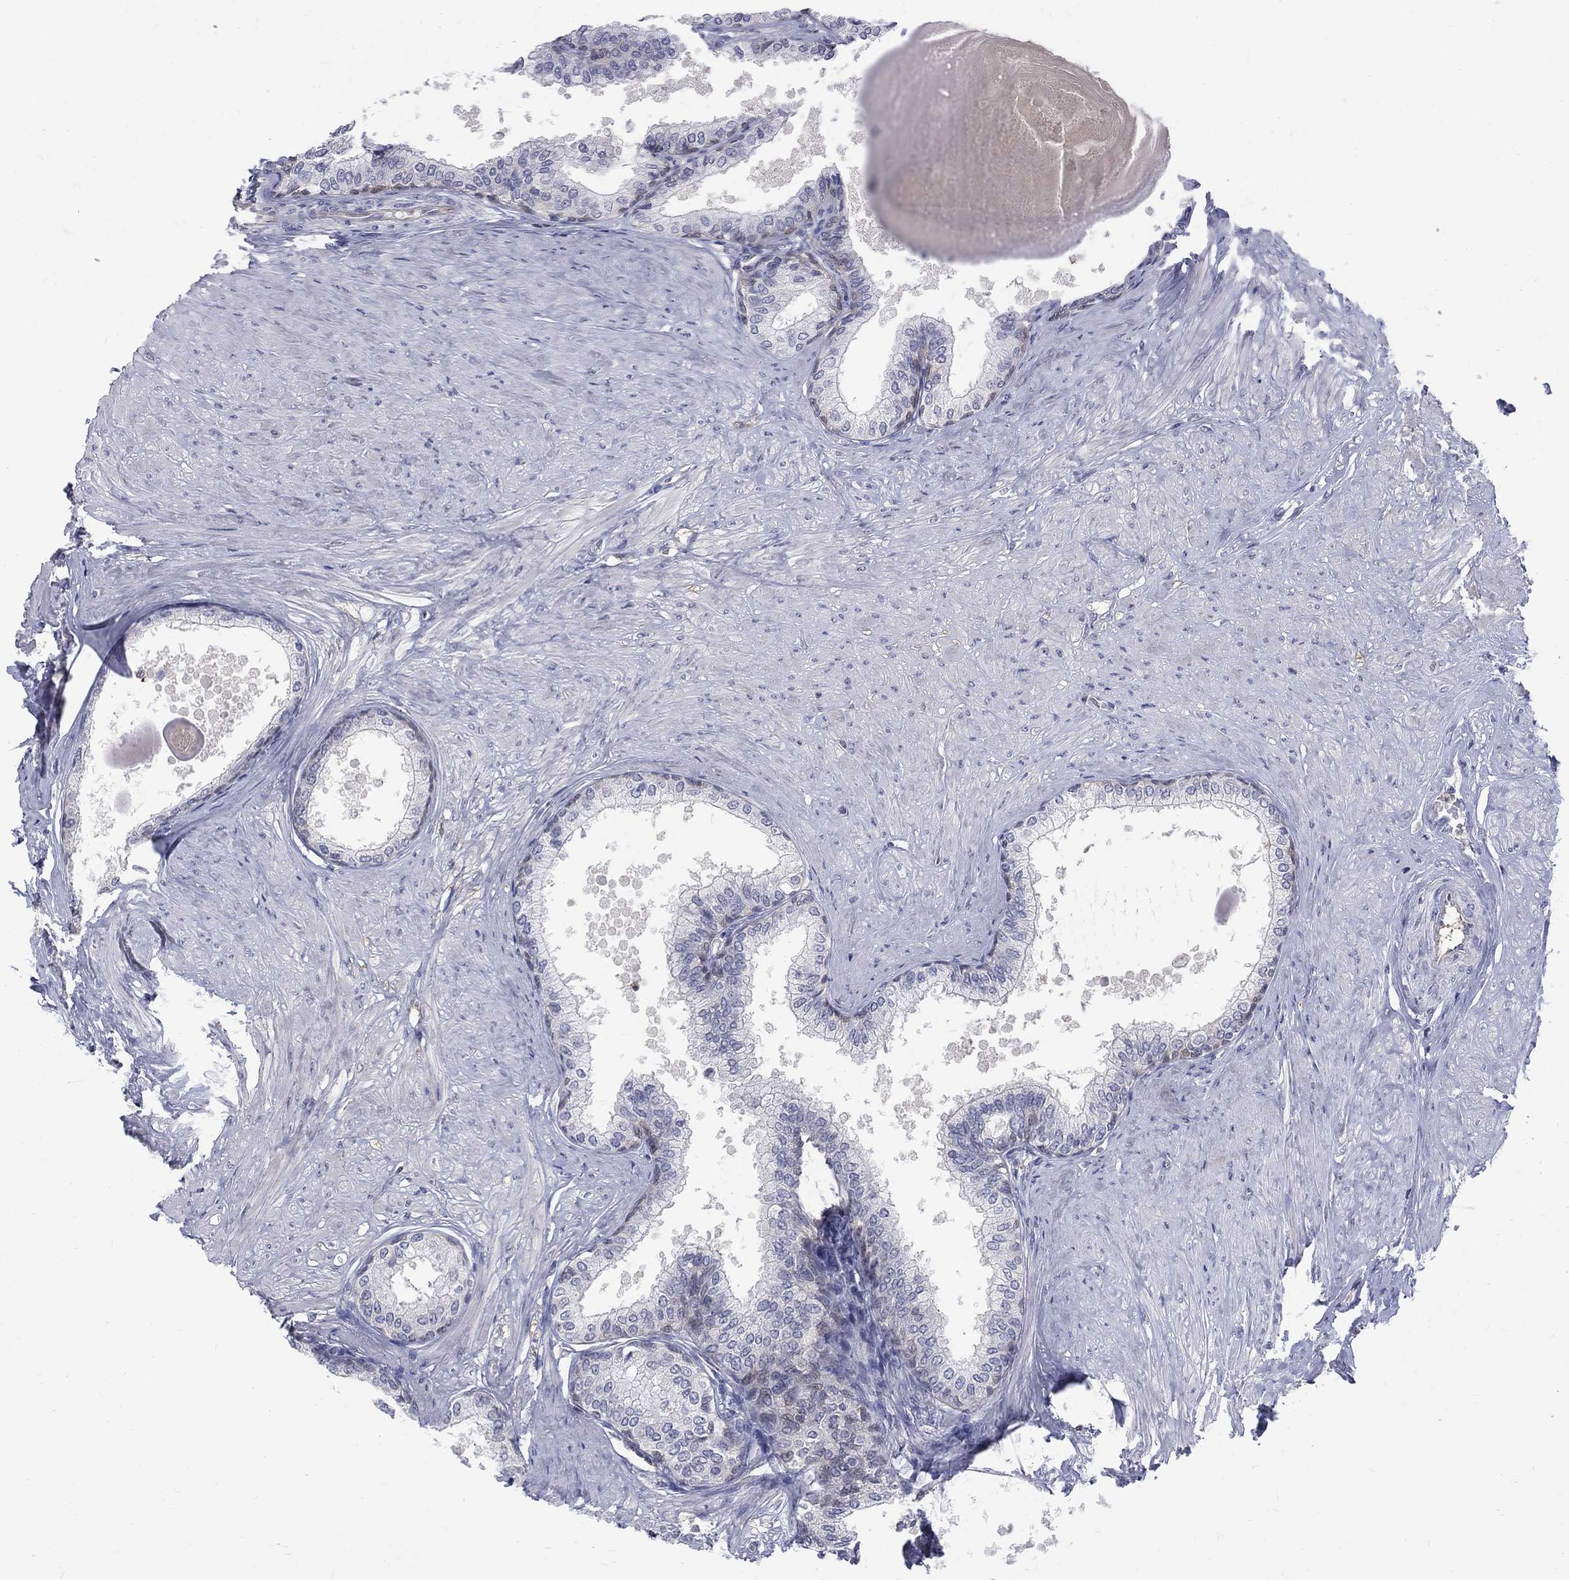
{"staining": {"intensity": "negative", "quantity": "none", "location": "none"}, "tissue": "prostate", "cell_type": "Glandular cells", "image_type": "normal", "snomed": [{"axis": "morphology", "description": "Normal tissue, NOS"}, {"axis": "topography", "description": "Prostate"}], "caption": "Protein analysis of normal prostate exhibits no significant positivity in glandular cells. (DAB immunohistochemistry (IHC) with hematoxylin counter stain).", "gene": "HKDC1", "patient": {"sex": "male", "age": 63}}